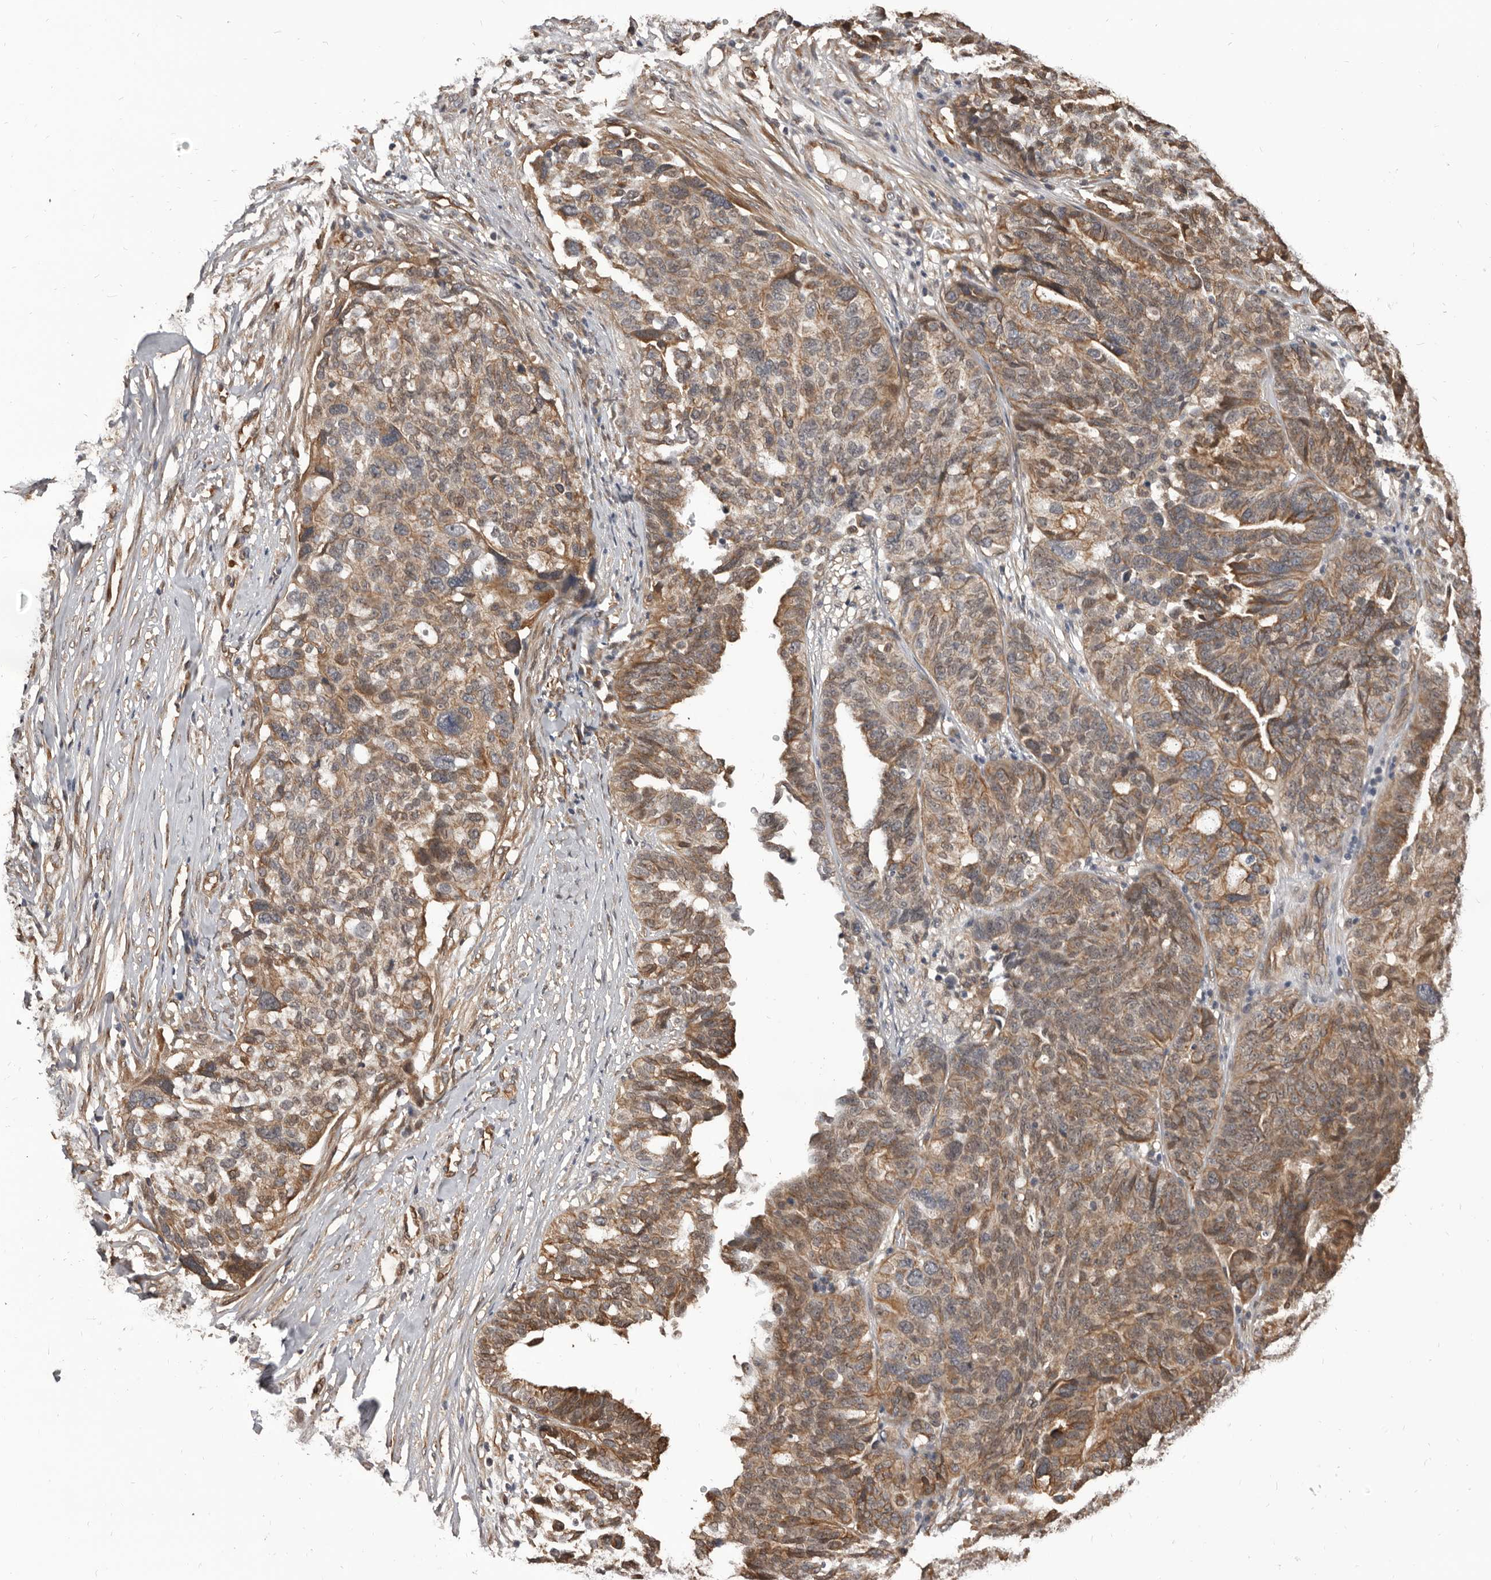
{"staining": {"intensity": "moderate", "quantity": ">75%", "location": "cytoplasmic/membranous,nuclear"}, "tissue": "ovarian cancer", "cell_type": "Tumor cells", "image_type": "cancer", "snomed": [{"axis": "morphology", "description": "Cystadenocarcinoma, serous, NOS"}, {"axis": "topography", "description": "Ovary"}], "caption": "This image reveals immunohistochemistry (IHC) staining of ovarian cancer (serous cystadenocarcinoma), with medium moderate cytoplasmic/membranous and nuclear expression in approximately >75% of tumor cells.", "gene": "ADAMTS20", "patient": {"sex": "female", "age": 59}}